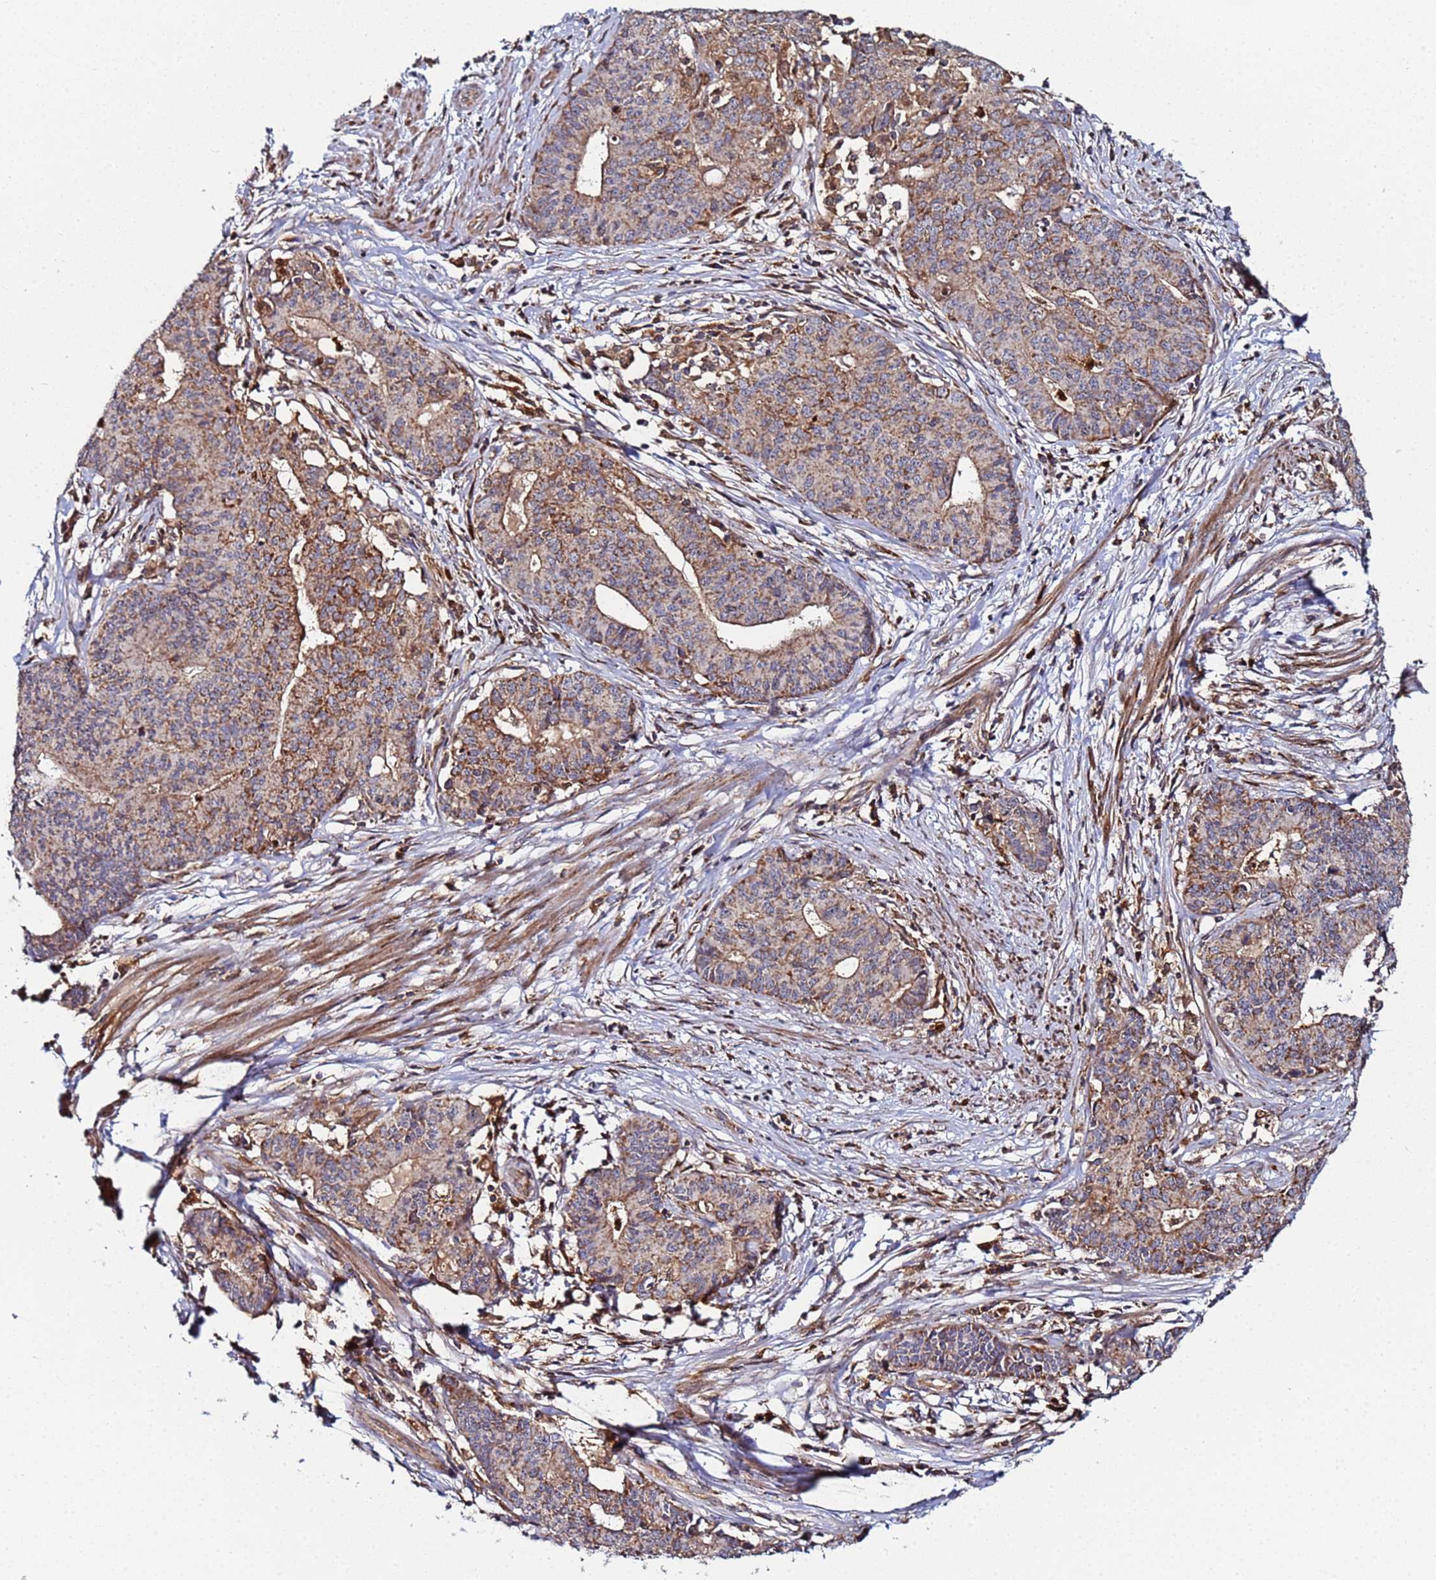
{"staining": {"intensity": "moderate", "quantity": ">75%", "location": "cytoplasmic/membranous"}, "tissue": "endometrial cancer", "cell_type": "Tumor cells", "image_type": "cancer", "snomed": [{"axis": "morphology", "description": "Adenocarcinoma, NOS"}, {"axis": "topography", "description": "Endometrium"}], "caption": "Endometrial cancer tissue reveals moderate cytoplasmic/membranous staining in about >75% of tumor cells, visualized by immunohistochemistry. The protein is stained brown, and the nuclei are stained in blue (DAB IHC with brightfield microscopy, high magnification).", "gene": "CCDC127", "patient": {"sex": "female", "age": 59}}